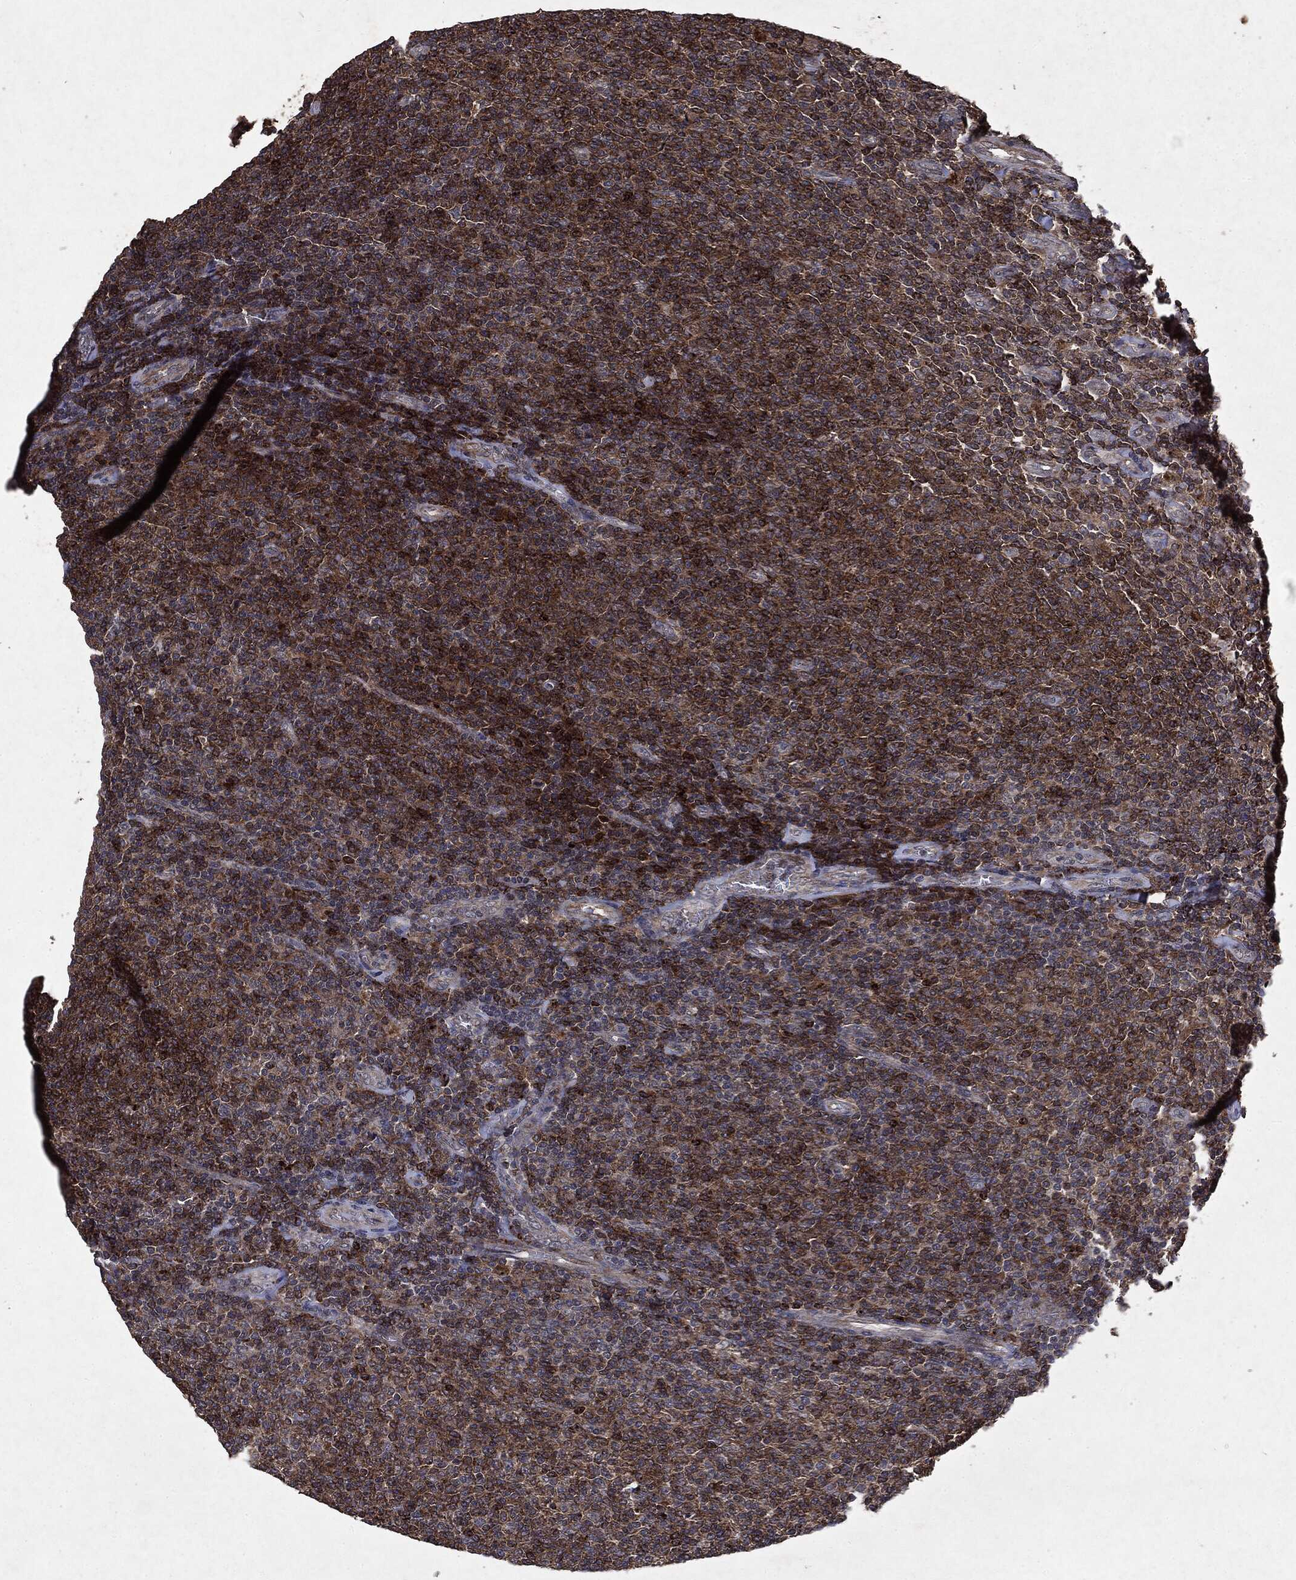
{"staining": {"intensity": "moderate", "quantity": ">75%", "location": "cytoplasmic/membranous"}, "tissue": "lymphoma", "cell_type": "Tumor cells", "image_type": "cancer", "snomed": [{"axis": "morphology", "description": "Malignant lymphoma, non-Hodgkin's type, Low grade"}, {"axis": "topography", "description": "Lymph node"}], "caption": "High-power microscopy captured an immunohistochemistry micrograph of lymphoma, revealing moderate cytoplasmic/membranous expression in approximately >75% of tumor cells.", "gene": "PTEN", "patient": {"sex": "male", "age": 52}}